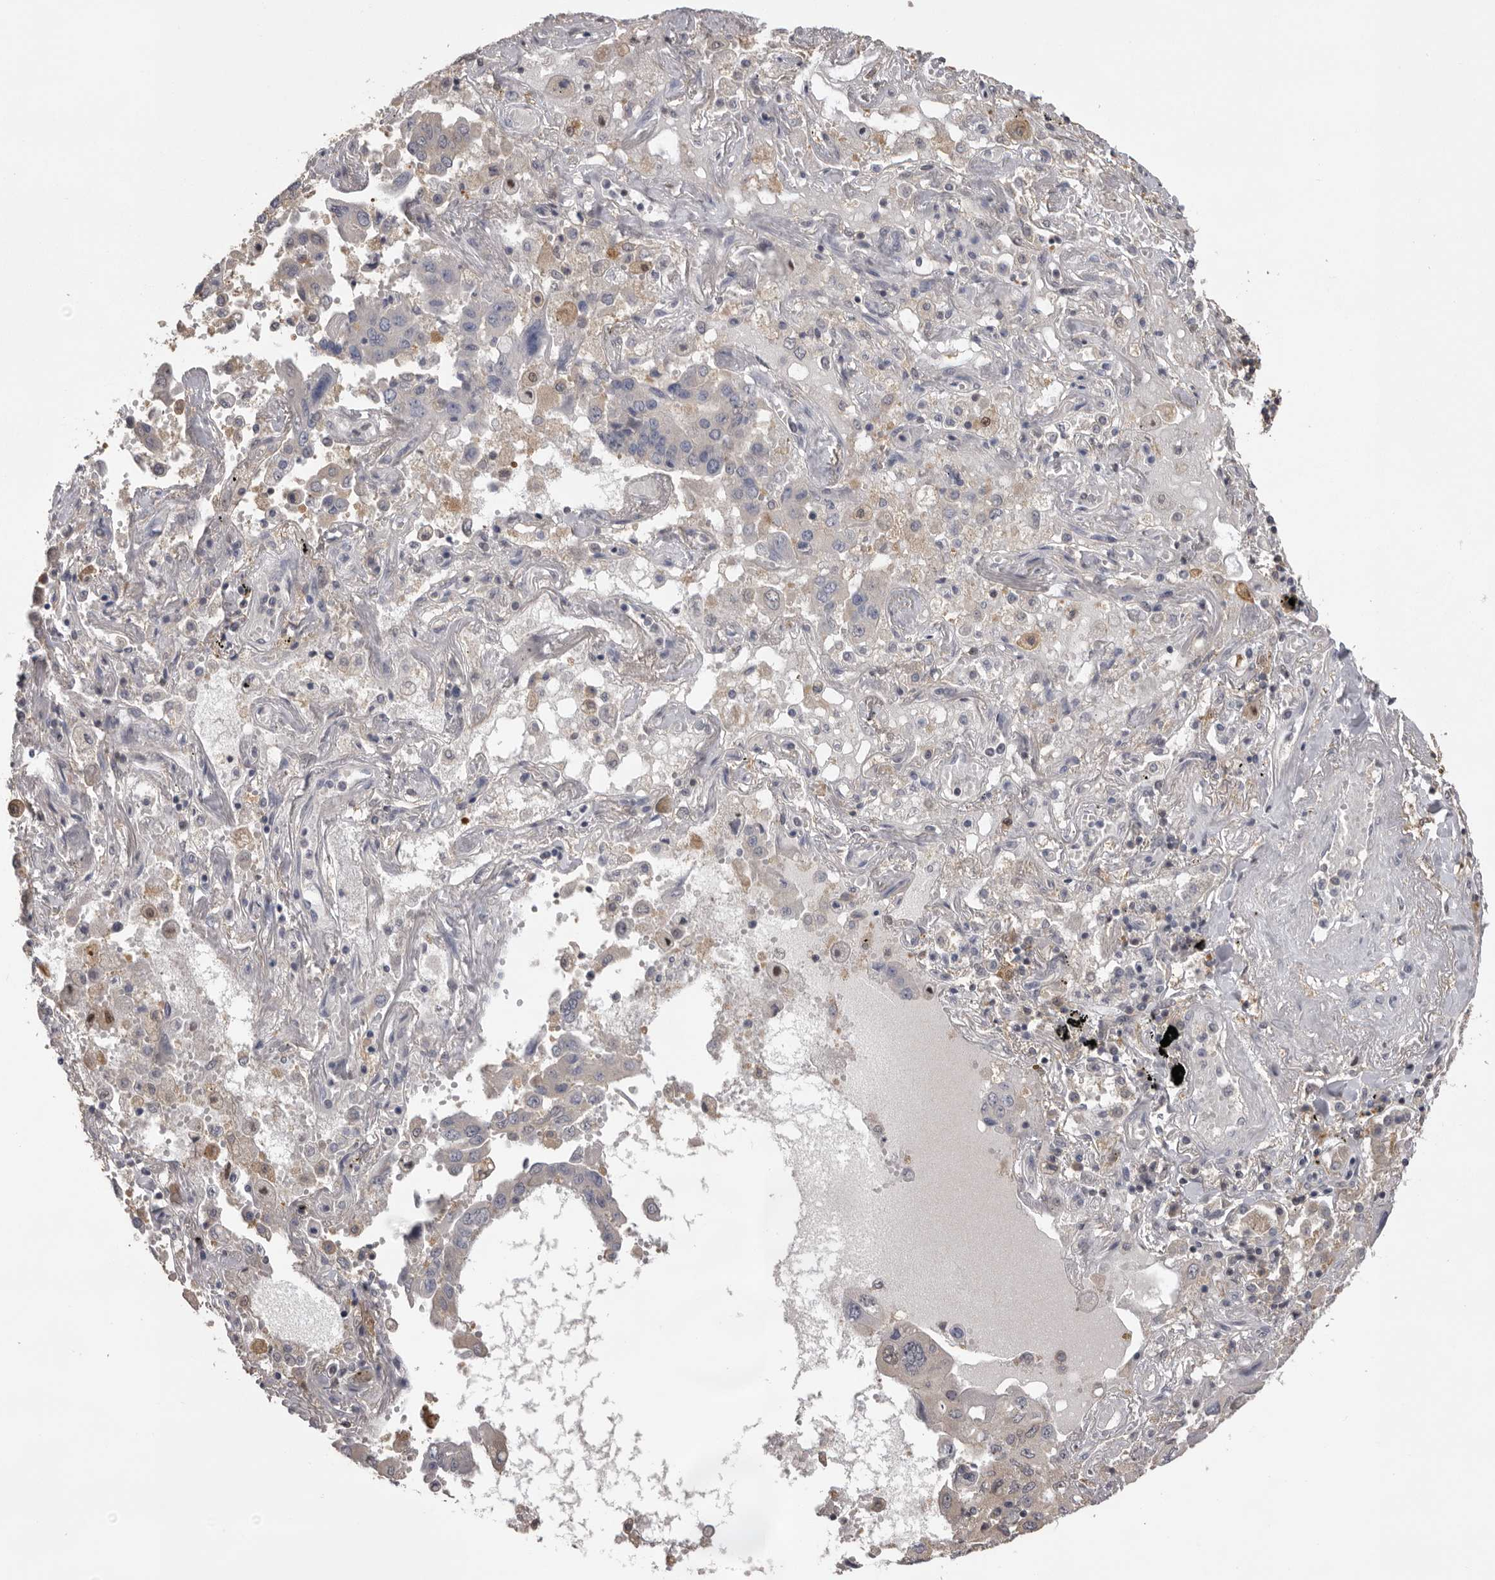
{"staining": {"intensity": "weak", "quantity": "<25%", "location": "cytoplasmic/membranous"}, "tissue": "lung cancer", "cell_type": "Tumor cells", "image_type": "cancer", "snomed": [{"axis": "morphology", "description": "Adenocarcinoma, NOS"}, {"axis": "topography", "description": "Lung"}], "caption": "The histopathology image reveals no significant staining in tumor cells of adenocarcinoma (lung).", "gene": "MDH1", "patient": {"sex": "female", "age": 65}}